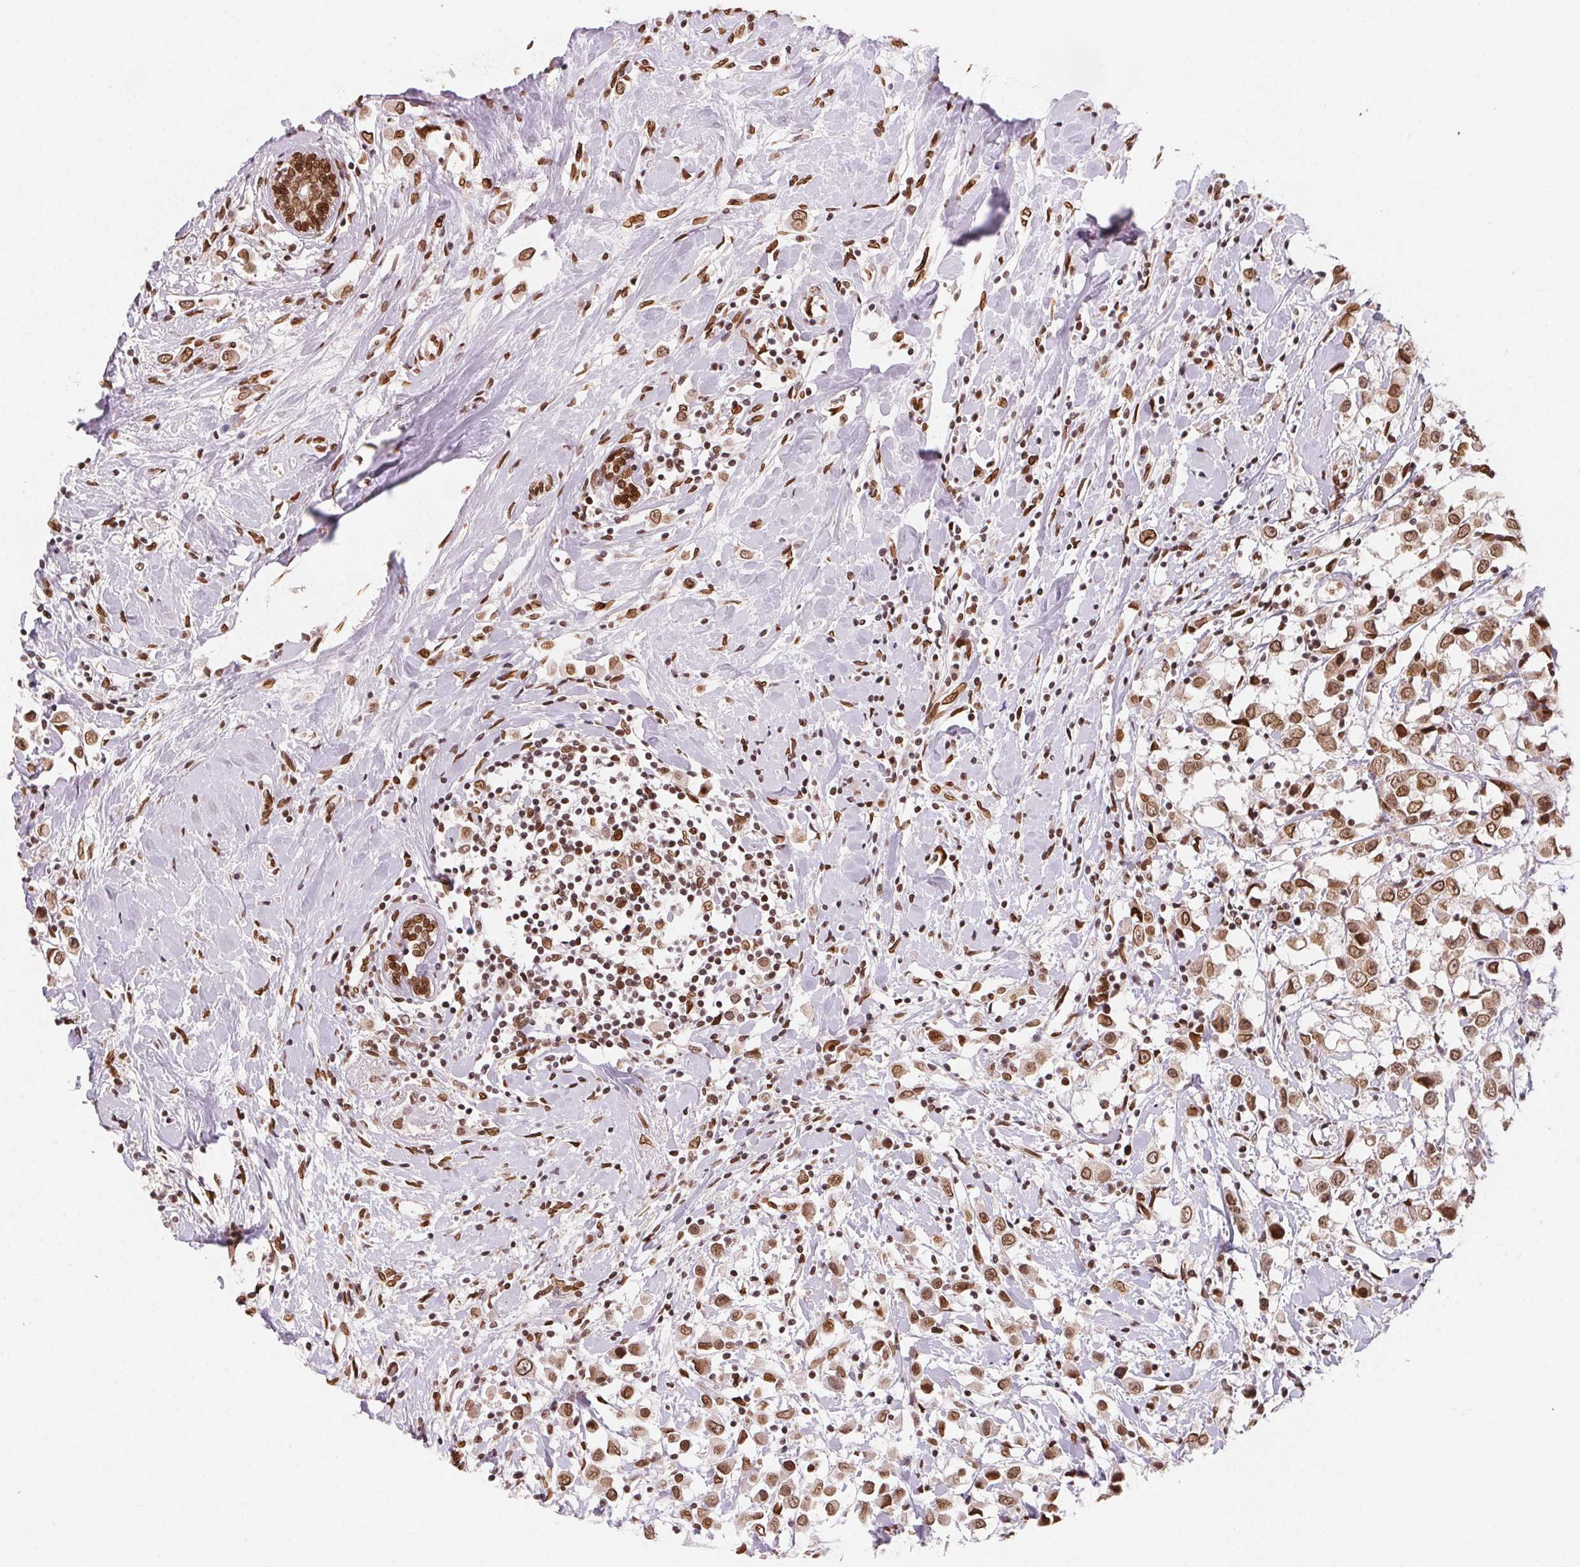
{"staining": {"intensity": "moderate", "quantity": ">75%", "location": "cytoplasmic/membranous,nuclear"}, "tissue": "breast cancer", "cell_type": "Tumor cells", "image_type": "cancer", "snomed": [{"axis": "morphology", "description": "Duct carcinoma"}, {"axis": "topography", "description": "Breast"}], "caption": "Immunohistochemical staining of breast cancer exhibits medium levels of moderate cytoplasmic/membranous and nuclear staining in approximately >75% of tumor cells. The protein is stained brown, and the nuclei are stained in blue (DAB IHC with brightfield microscopy, high magnification).", "gene": "SAP30BP", "patient": {"sex": "female", "age": 61}}